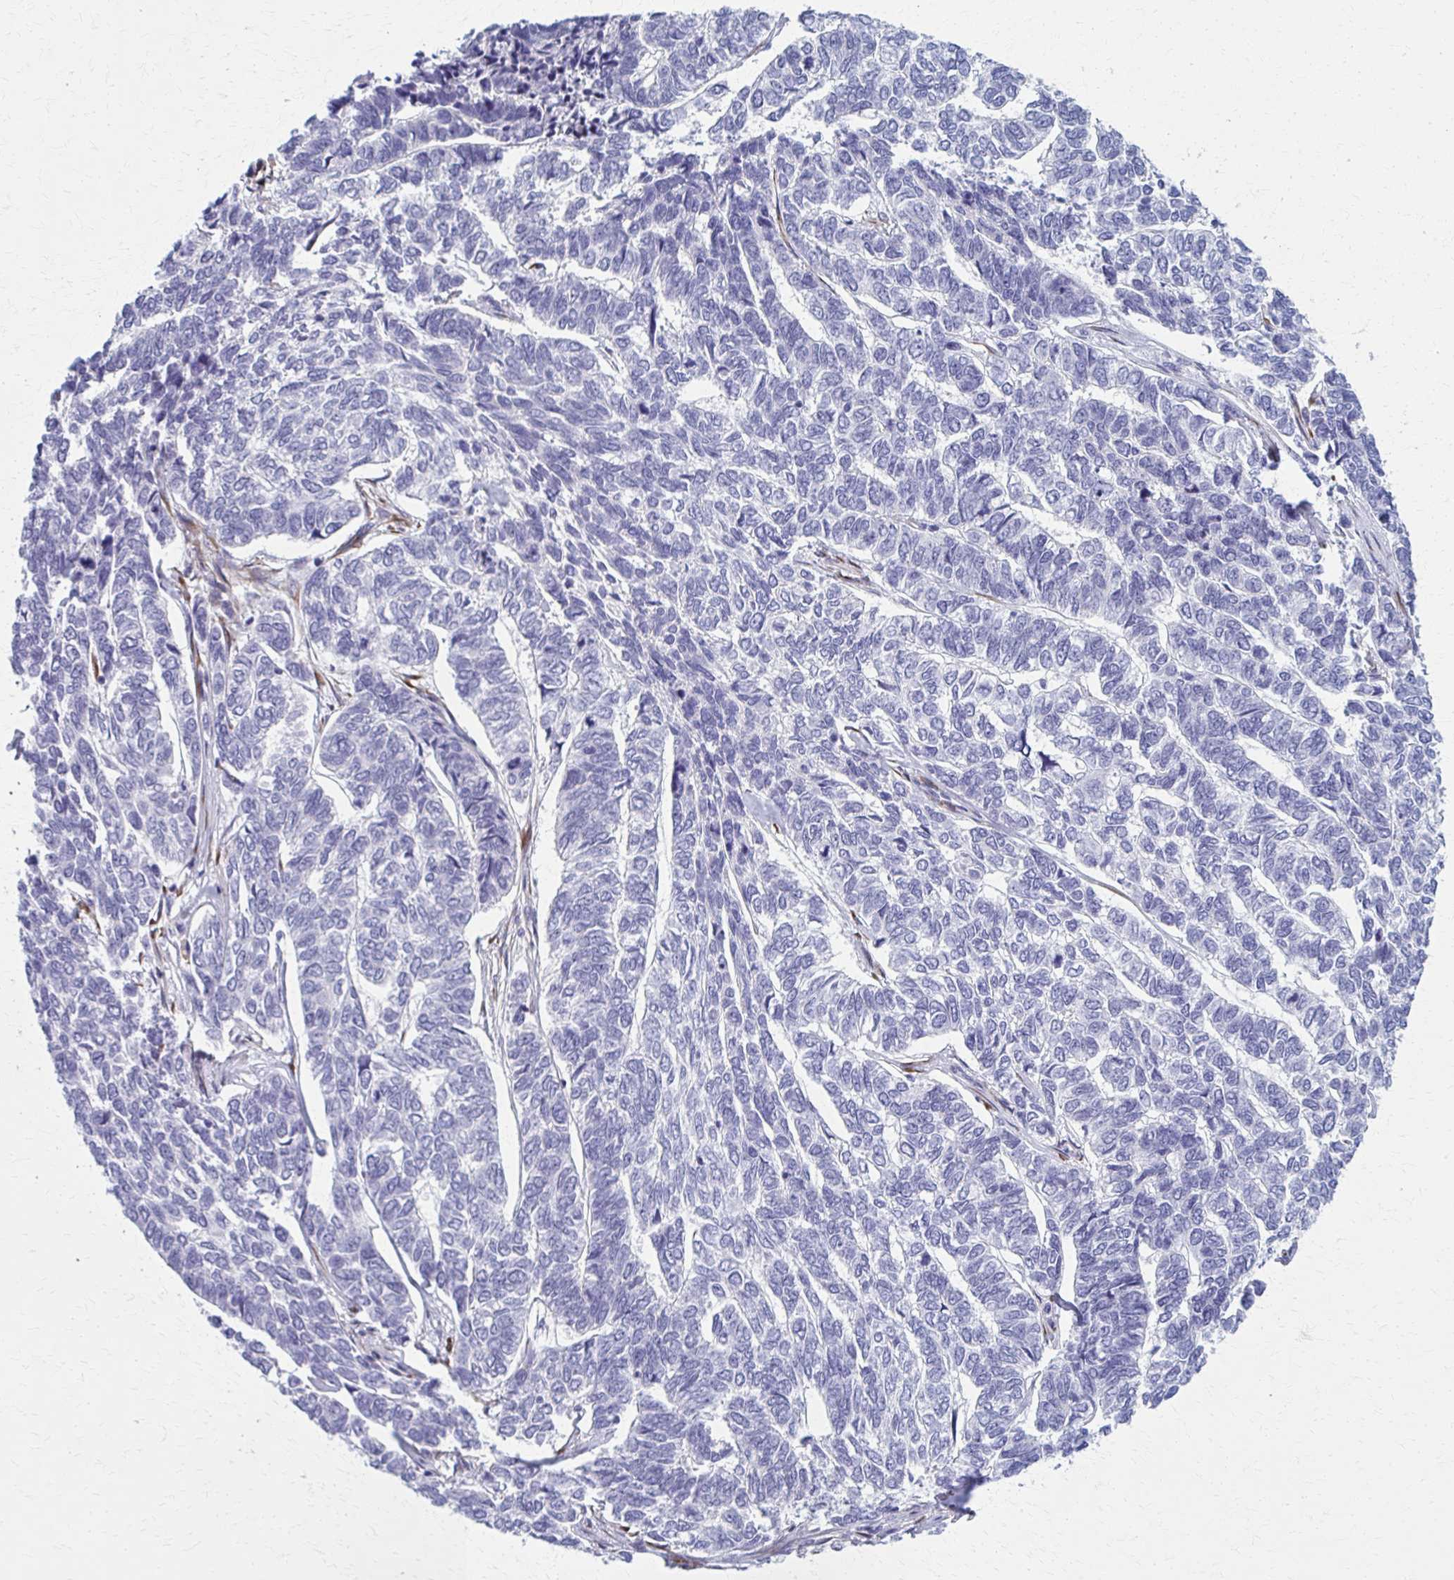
{"staining": {"intensity": "negative", "quantity": "none", "location": "none"}, "tissue": "skin cancer", "cell_type": "Tumor cells", "image_type": "cancer", "snomed": [{"axis": "morphology", "description": "Basal cell carcinoma"}, {"axis": "topography", "description": "Skin"}], "caption": "Immunohistochemical staining of skin cancer demonstrates no significant positivity in tumor cells. (DAB immunohistochemistry (IHC) visualized using brightfield microscopy, high magnification).", "gene": "SPATS2L", "patient": {"sex": "female", "age": 65}}